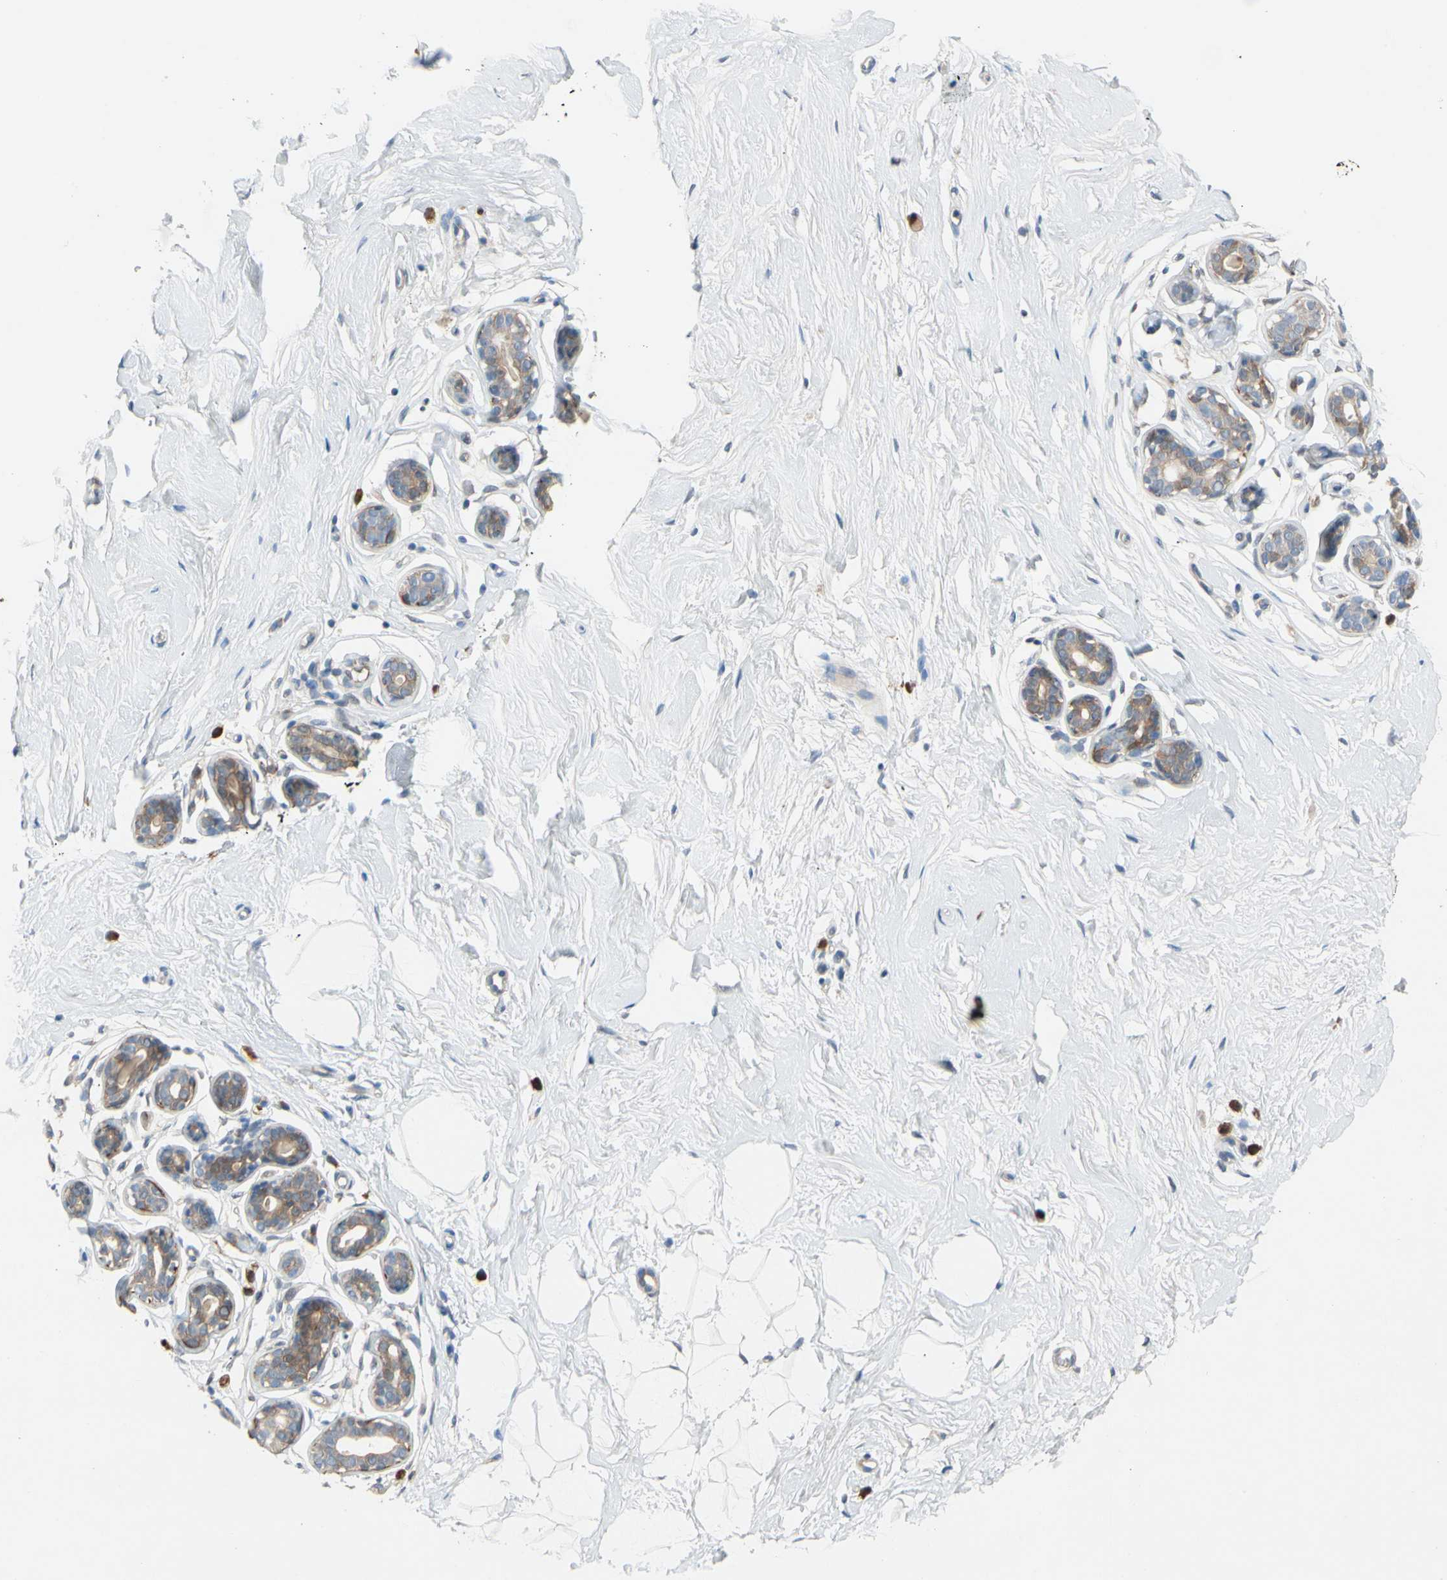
{"staining": {"intensity": "negative", "quantity": "none", "location": "none"}, "tissue": "breast", "cell_type": "Adipocytes", "image_type": "normal", "snomed": [{"axis": "morphology", "description": "Normal tissue, NOS"}, {"axis": "topography", "description": "Breast"}], "caption": "Adipocytes are negative for brown protein staining in unremarkable breast. Nuclei are stained in blue.", "gene": "WIPI1", "patient": {"sex": "female", "age": 23}}